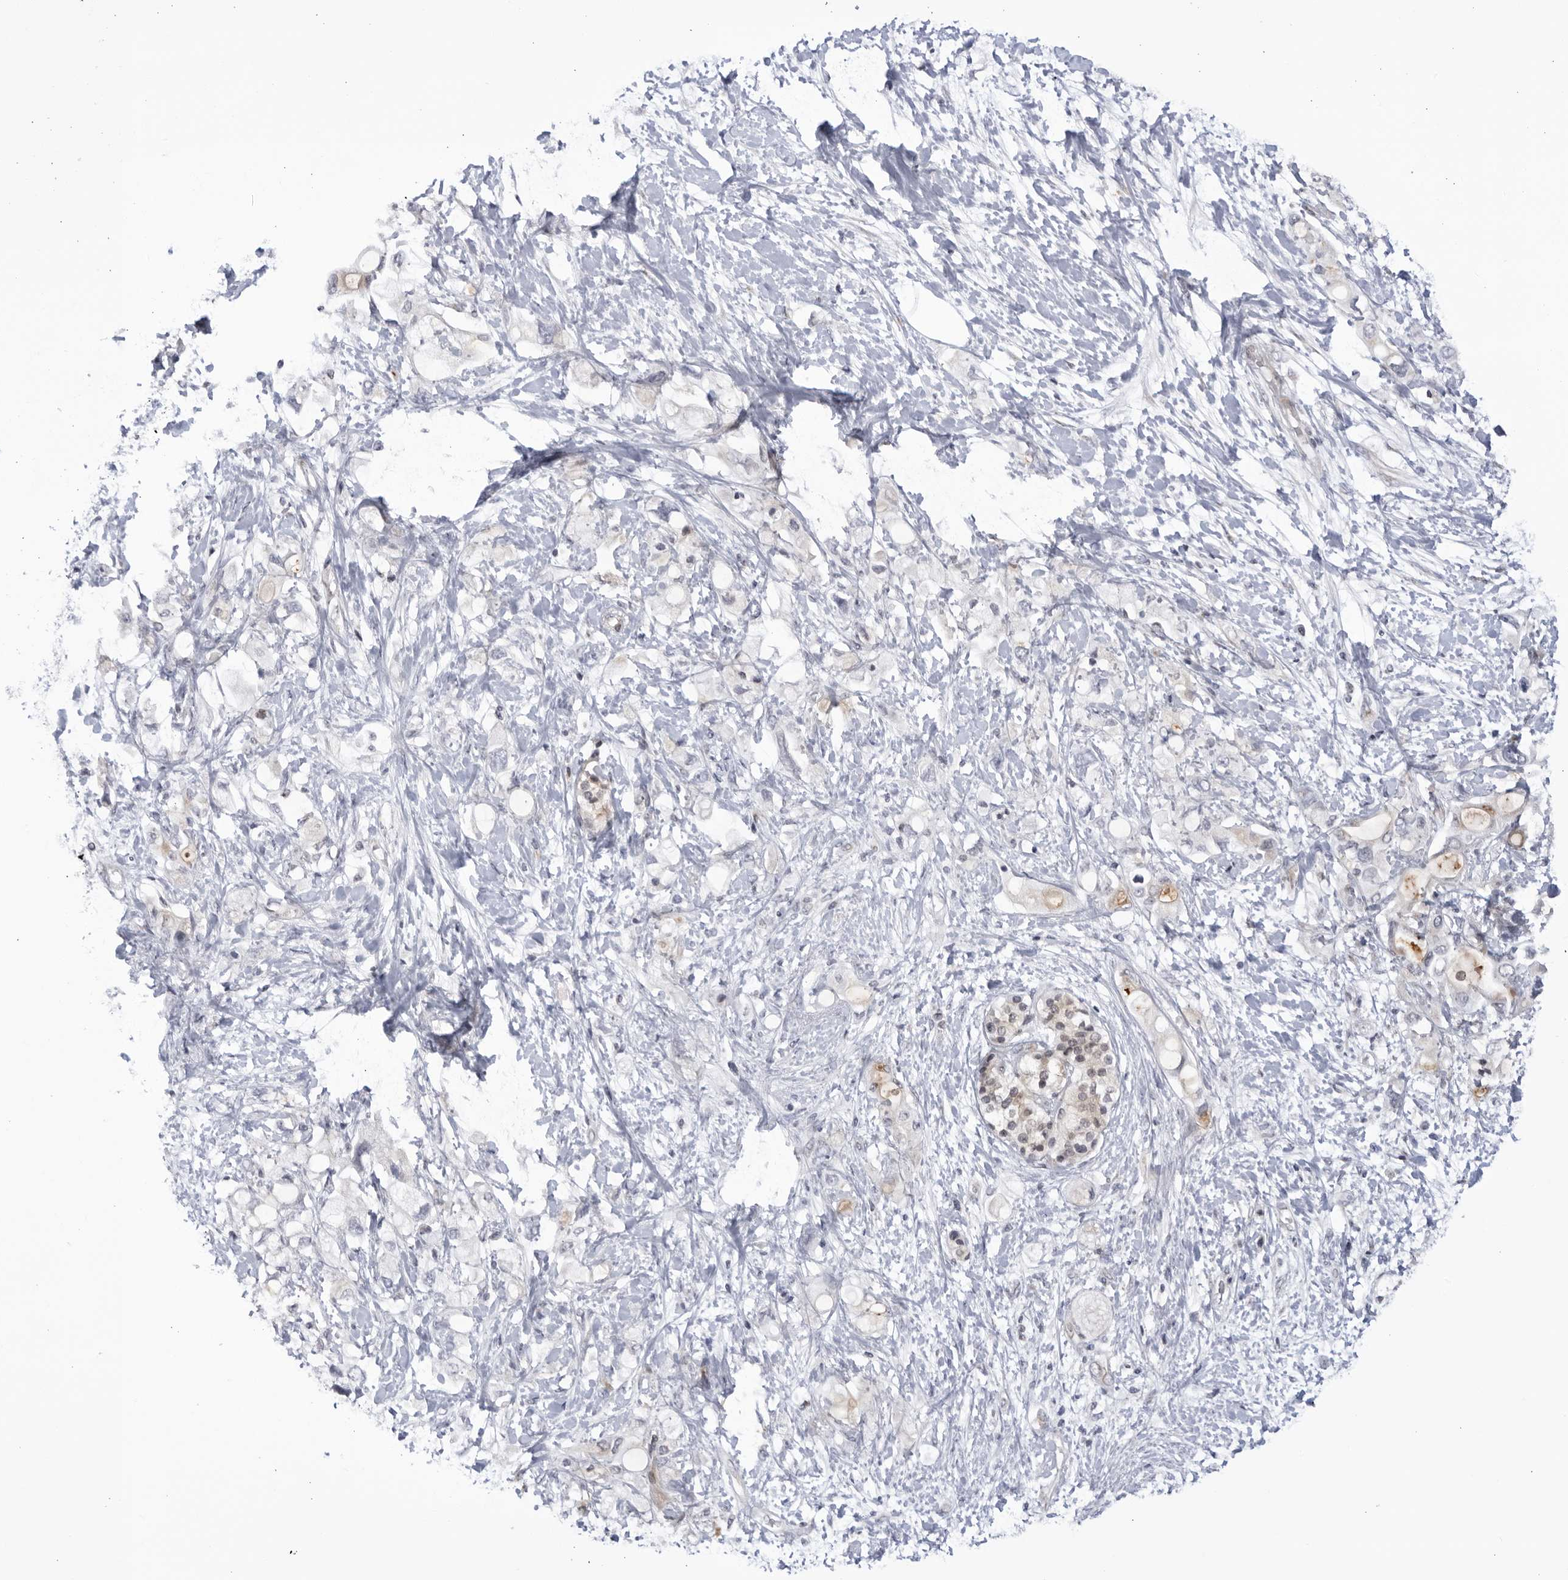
{"staining": {"intensity": "negative", "quantity": "none", "location": "none"}, "tissue": "pancreatic cancer", "cell_type": "Tumor cells", "image_type": "cancer", "snomed": [{"axis": "morphology", "description": "Adenocarcinoma, NOS"}, {"axis": "topography", "description": "Pancreas"}], "caption": "Tumor cells are negative for brown protein staining in adenocarcinoma (pancreatic).", "gene": "CNBD1", "patient": {"sex": "female", "age": 56}}